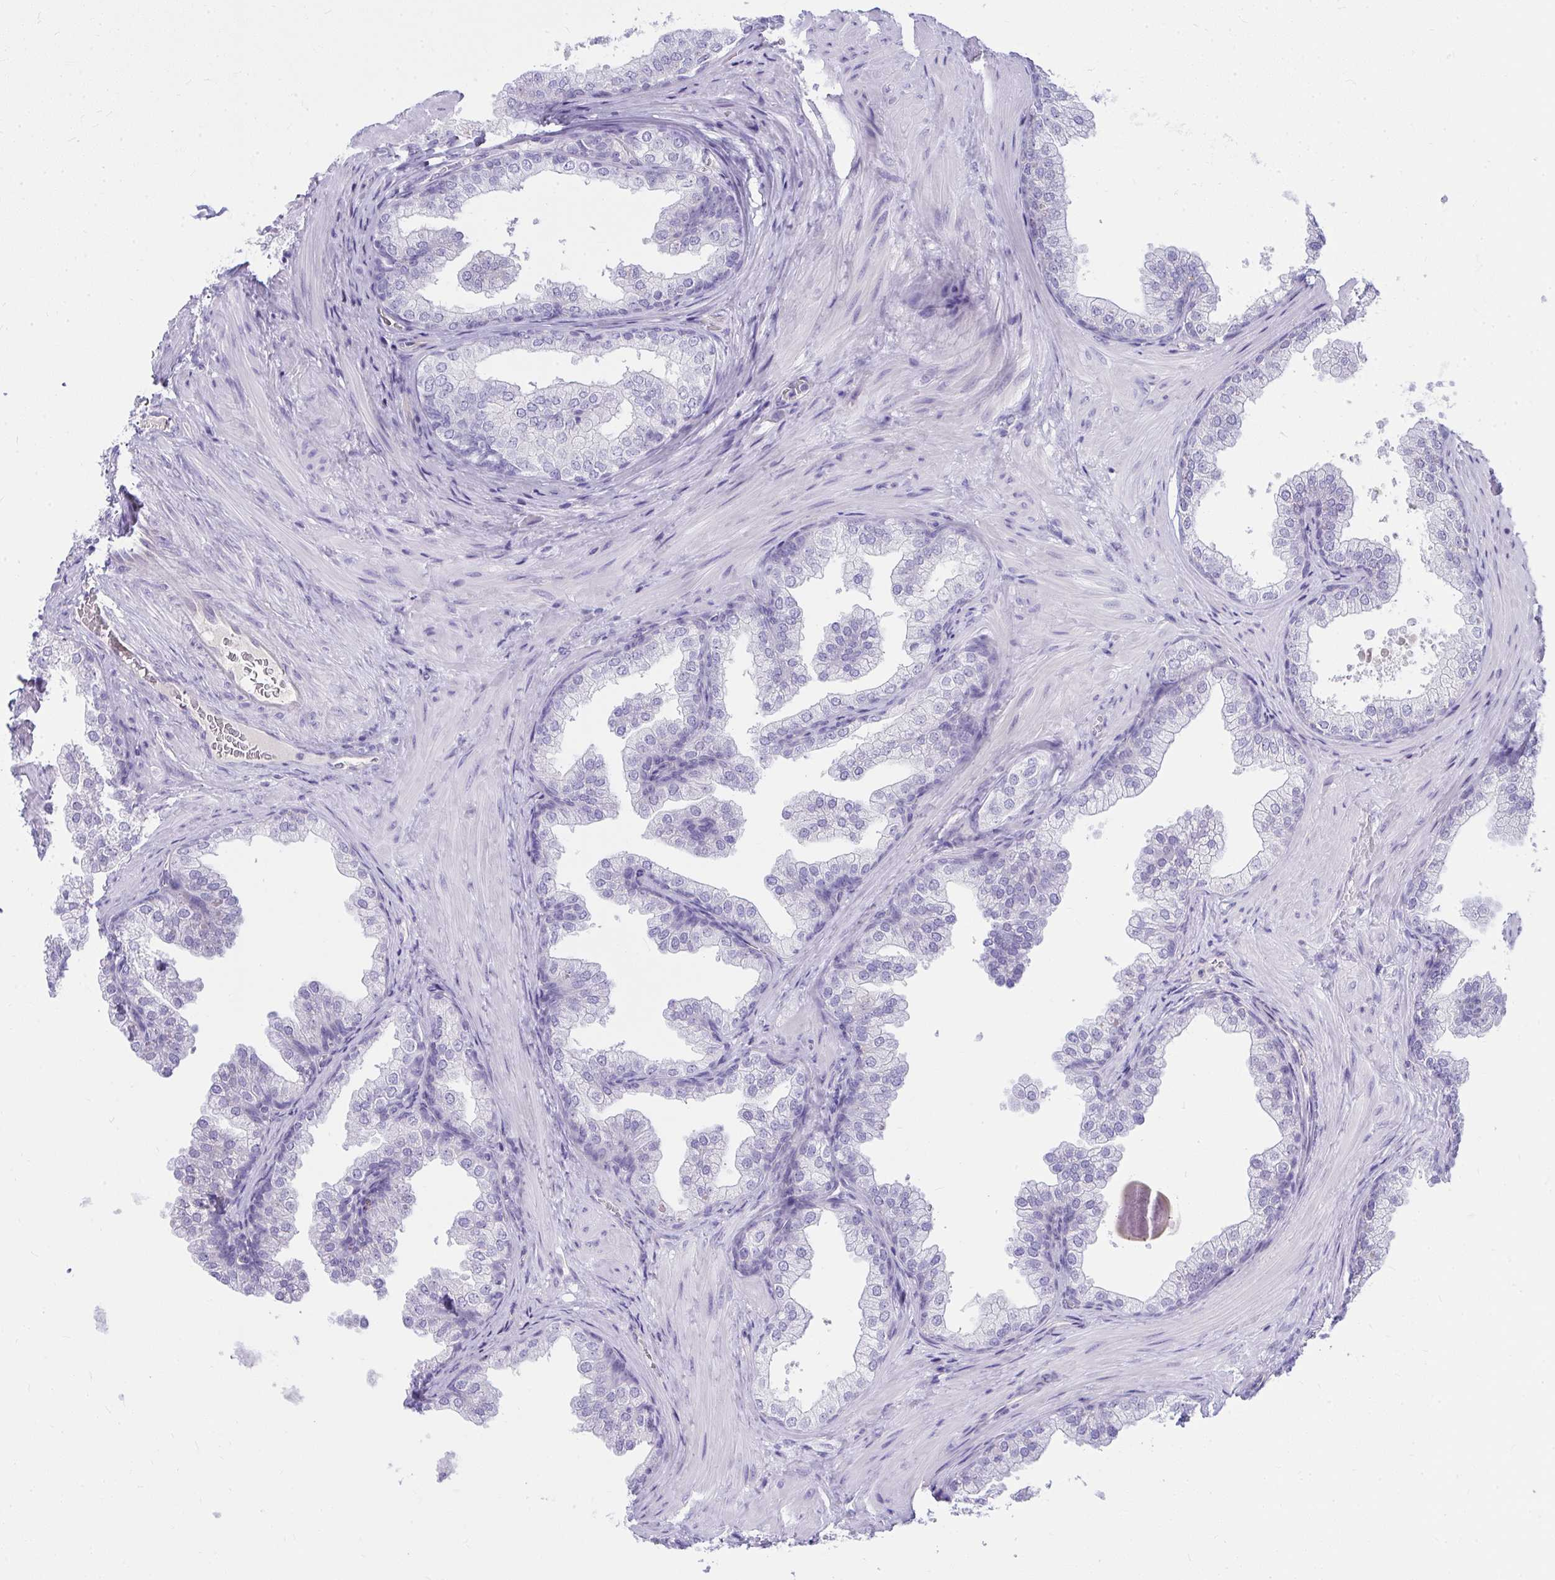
{"staining": {"intensity": "negative", "quantity": "none", "location": "none"}, "tissue": "prostate", "cell_type": "Glandular cells", "image_type": "normal", "snomed": [{"axis": "morphology", "description": "Normal tissue, NOS"}, {"axis": "topography", "description": "Prostate"}], "caption": "Immunohistochemistry (IHC) of benign human prostate demonstrates no positivity in glandular cells.", "gene": "LRRC36", "patient": {"sex": "male", "age": 37}}